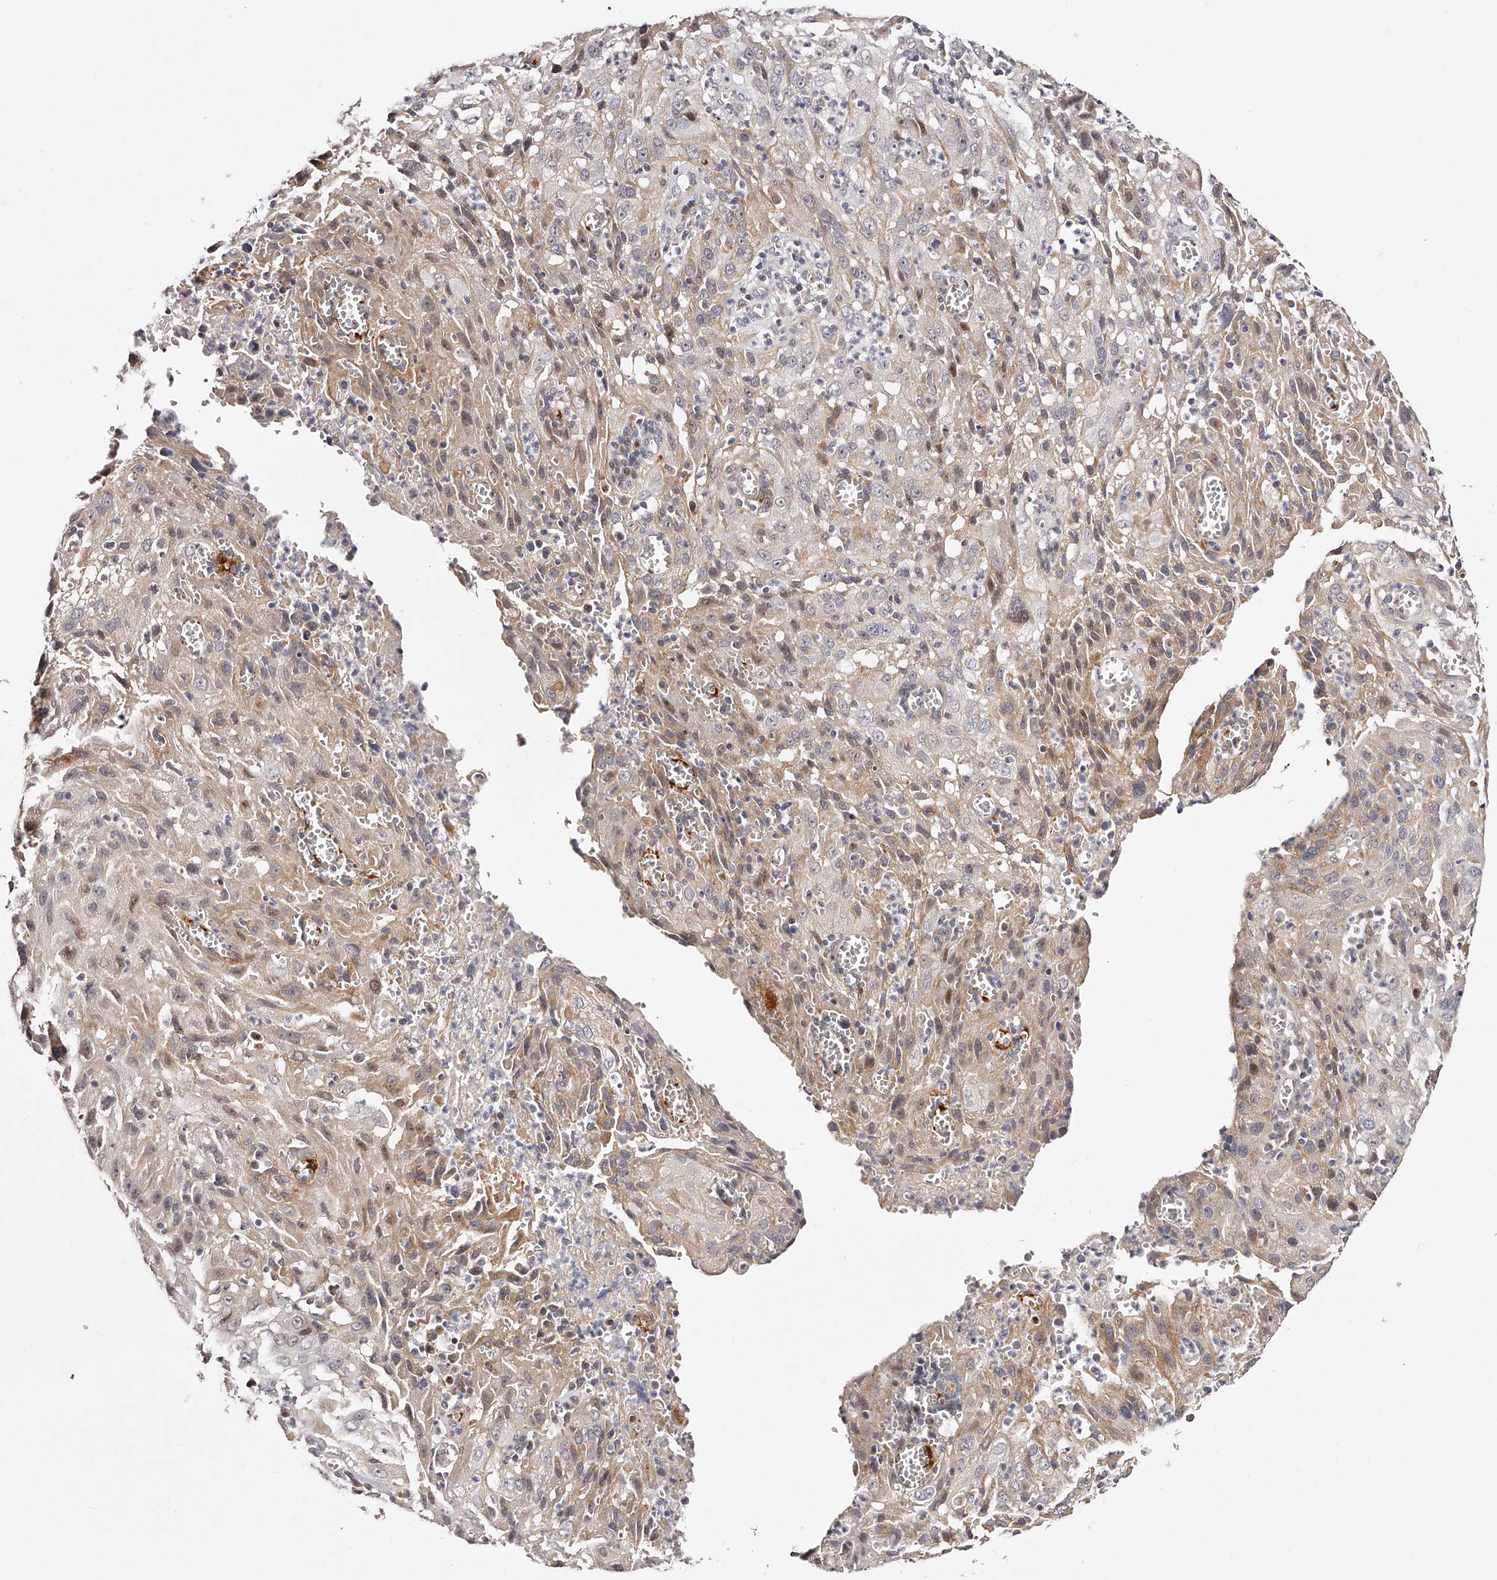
{"staining": {"intensity": "weak", "quantity": "25%-75%", "location": "cytoplasmic/membranous"}, "tissue": "cervical cancer", "cell_type": "Tumor cells", "image_type": "cancer", "snomed": [{"axis": "morphology", "description": "Squamous cell carcinoma, NOS"}, {"axis": "topography", "description": "Cervix"}], "caption": "Cervical squamous cell carcinoma stained with a brown dye exhibits weak cytoplasmic/membranous positive expression in approximately 25%-75% of tumor cells.", "gene": "ZNF502", "patient": {"sex": "female", "age": 32}}